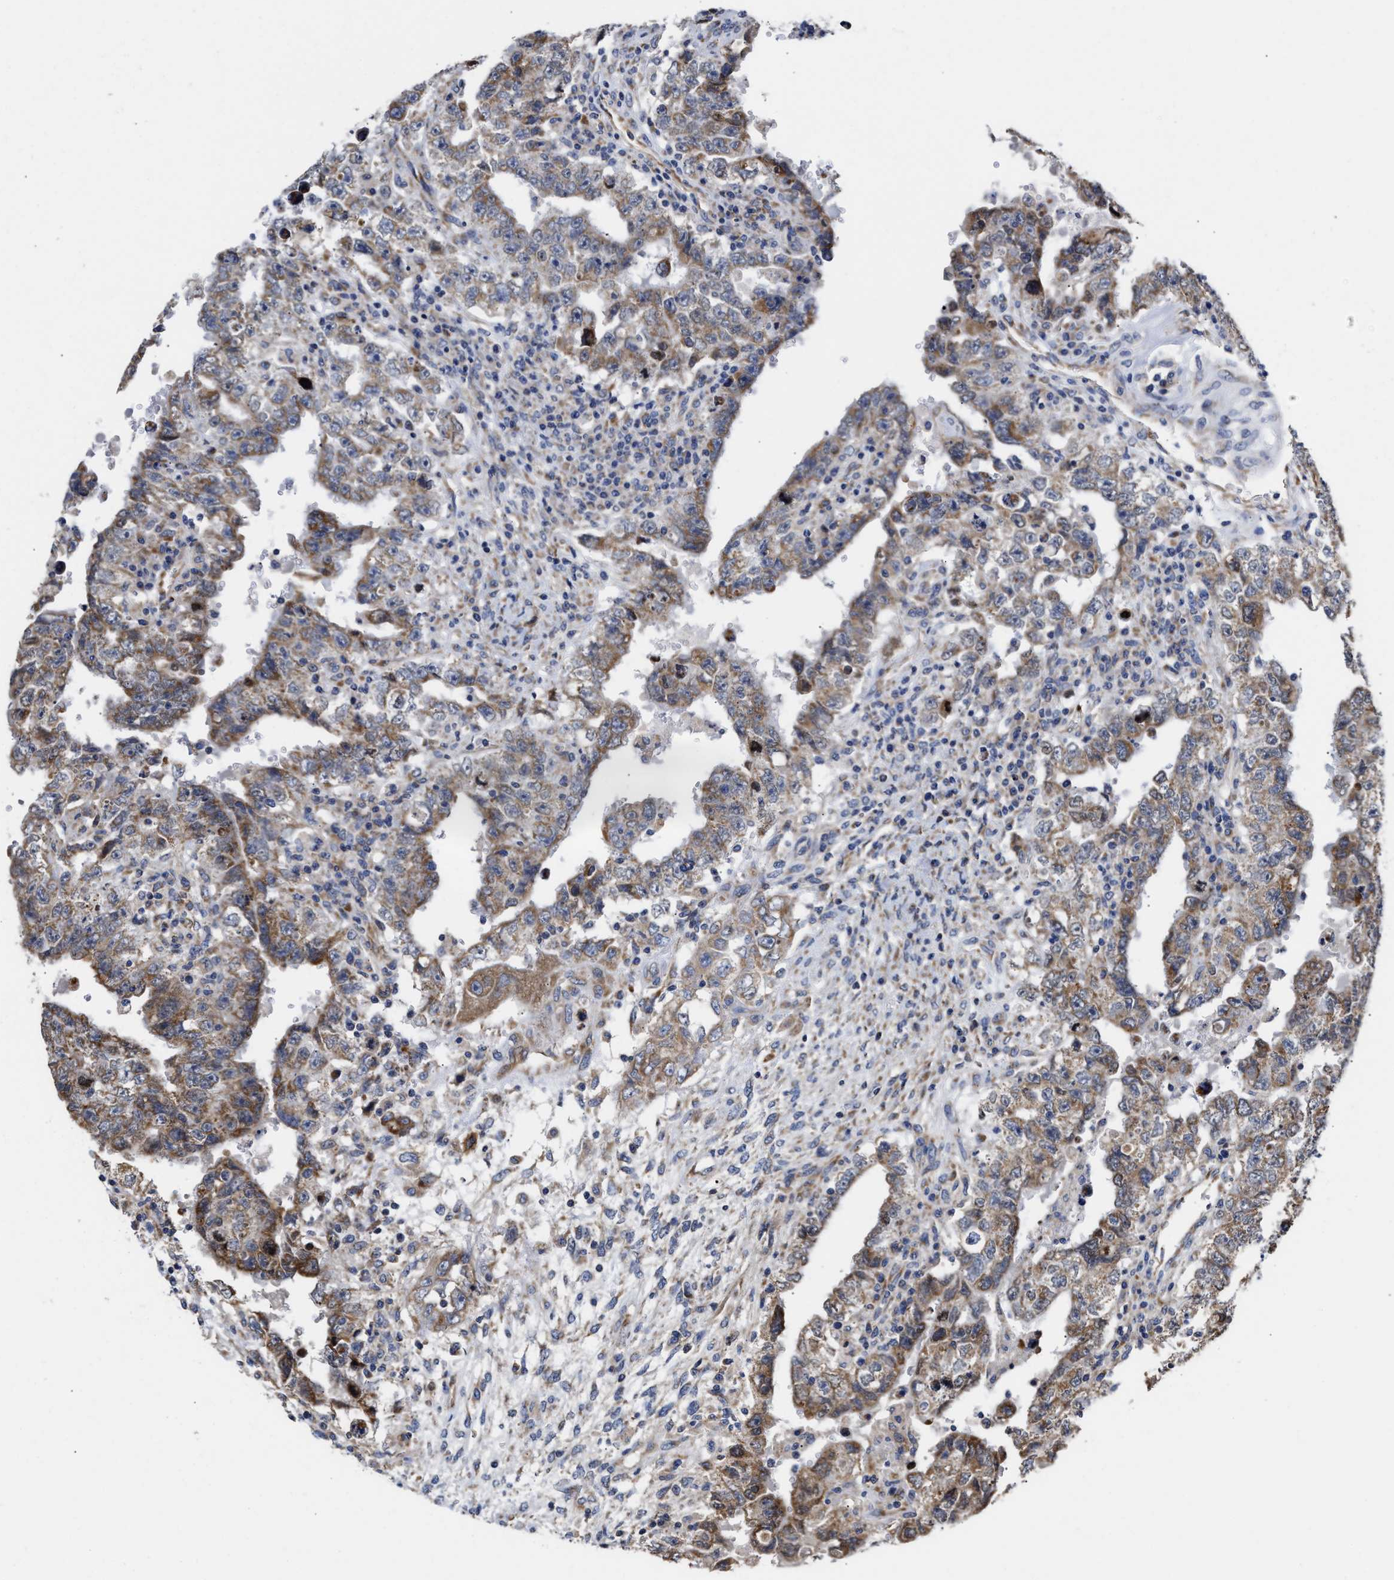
{"staining": {"intensity": "moderate", "quantity": ">75%", "location": "cytoplasmic/membranous"}, "tissue": "testis cancer", "cell_type": "Tumor cells", "image_type": "cancer", "snomed": [{"axis": "morphology", "description": "Carcinoma, Embryonal, NOS"}, {"axis": "topography", "description": "Testis"}], "caption": "IHC of testis cancer (embryonal carcinoma) exhibits medium levels of moderate cytoplasmic/membranous expression in about >75% of tumor cells. The staining was performed using DAB (3,3'-diaminobenzidine), with brown indicating positive protein expression. Nuclei are stained blue with hematoxylin.", "gene": "MALSU1", "patient": {"sex": "male", "age": 26}}